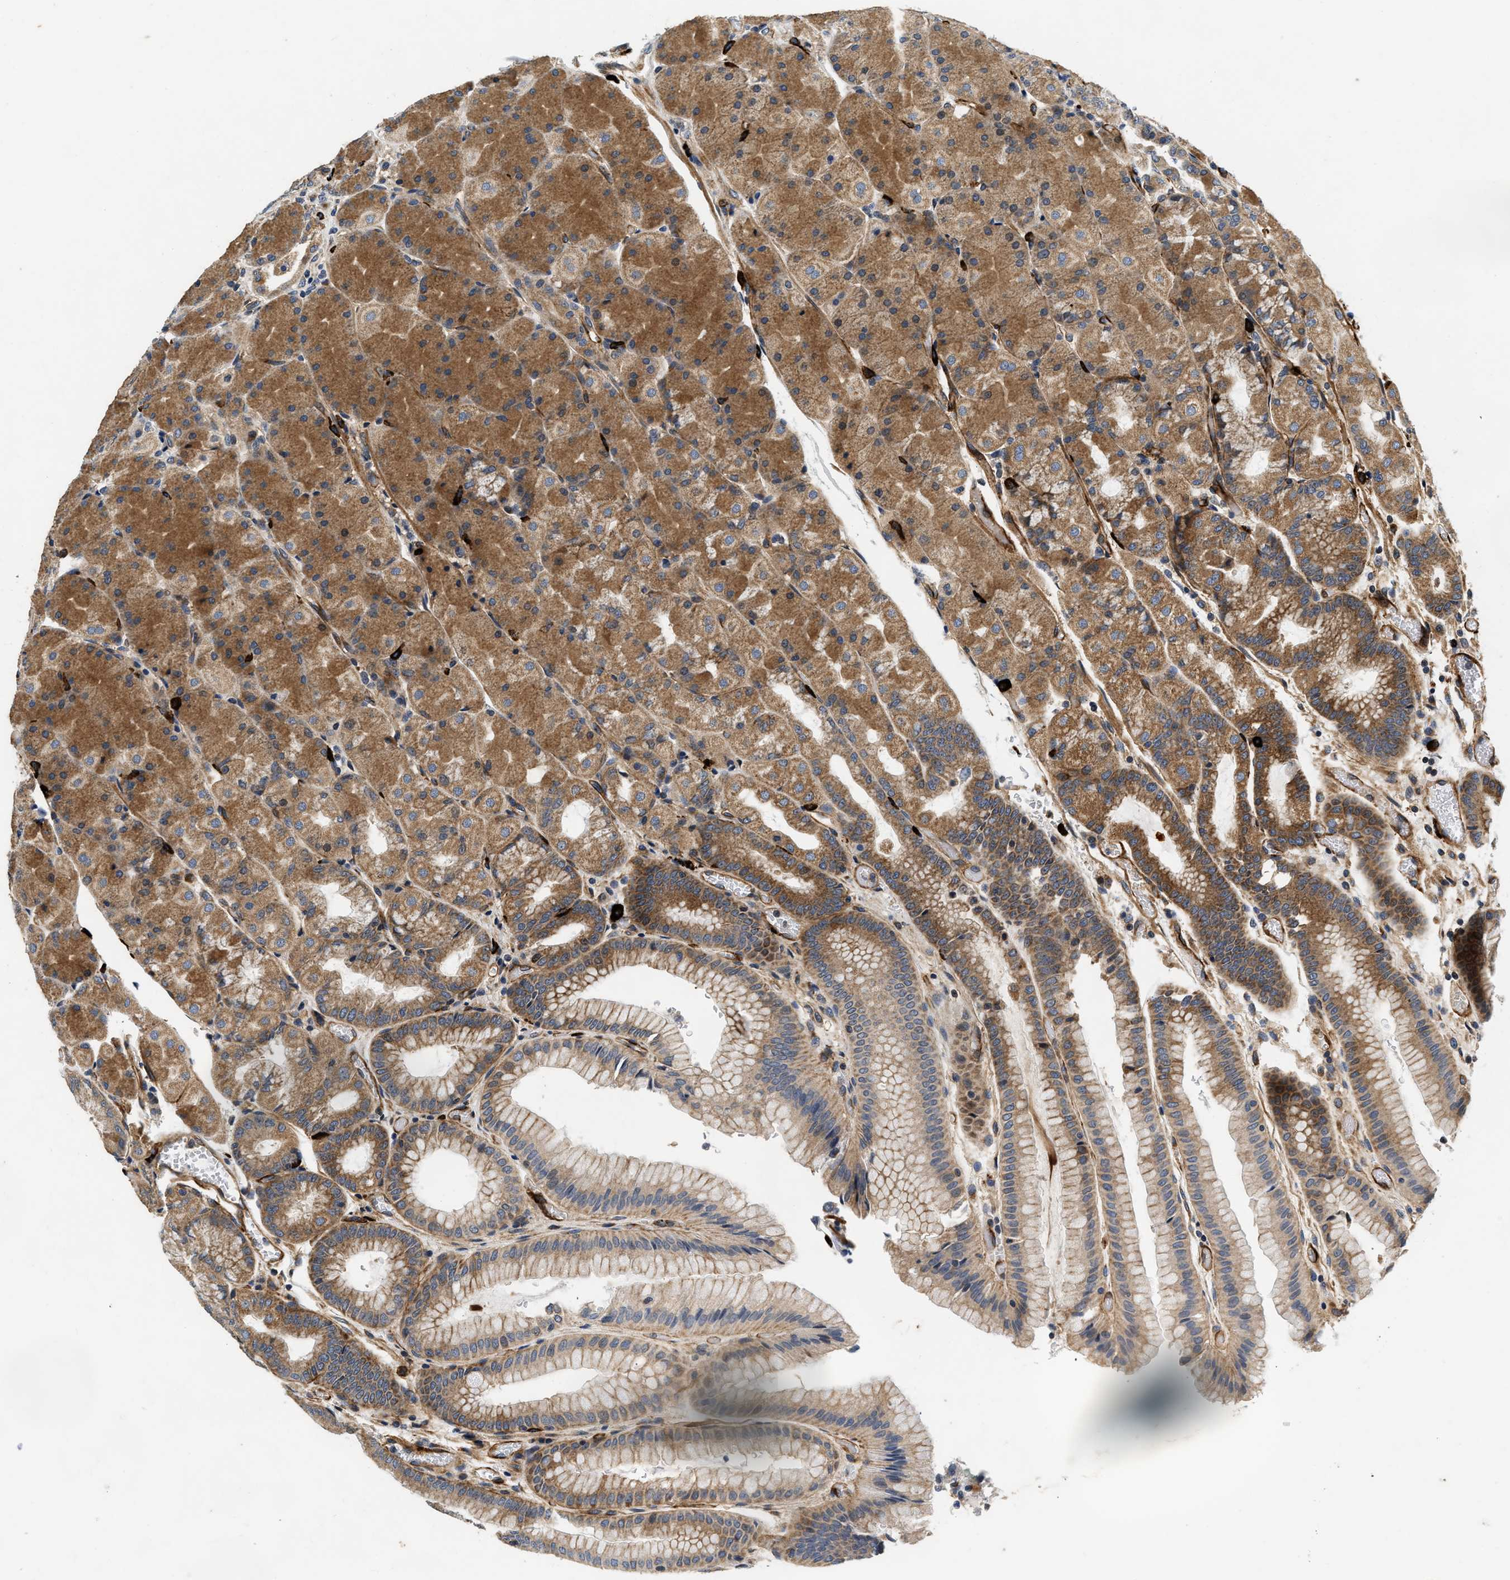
{"staining": {"intensity": "strong", "quantity": "25%-75%", "location": "cytoplasmic/membranous"}, "tissue": "stomach", "cell_type": "Glandular cells", "image_type": "normal", "snomed": [{"axis": "morphology", "description": "Normal tissue, NOS"}, {"axis": "morphology", "description": "Carcinoid, malignant, NOS"}, {"axis": "topography", "description": "Stomach, upper"}], "caption": "Immunohistochemical staining of benign stomach shows strong cytoplasmic/membranous protein staining in about 25%-75% of glandular cells. (Stains: DAB (3,3'-diaminobenzidine) in brown, nuclei in blue, Microscopy: brightfield microscopy at high magnification).", "gene": "NME6", "patient": {"sex": "male", "age": 39}}